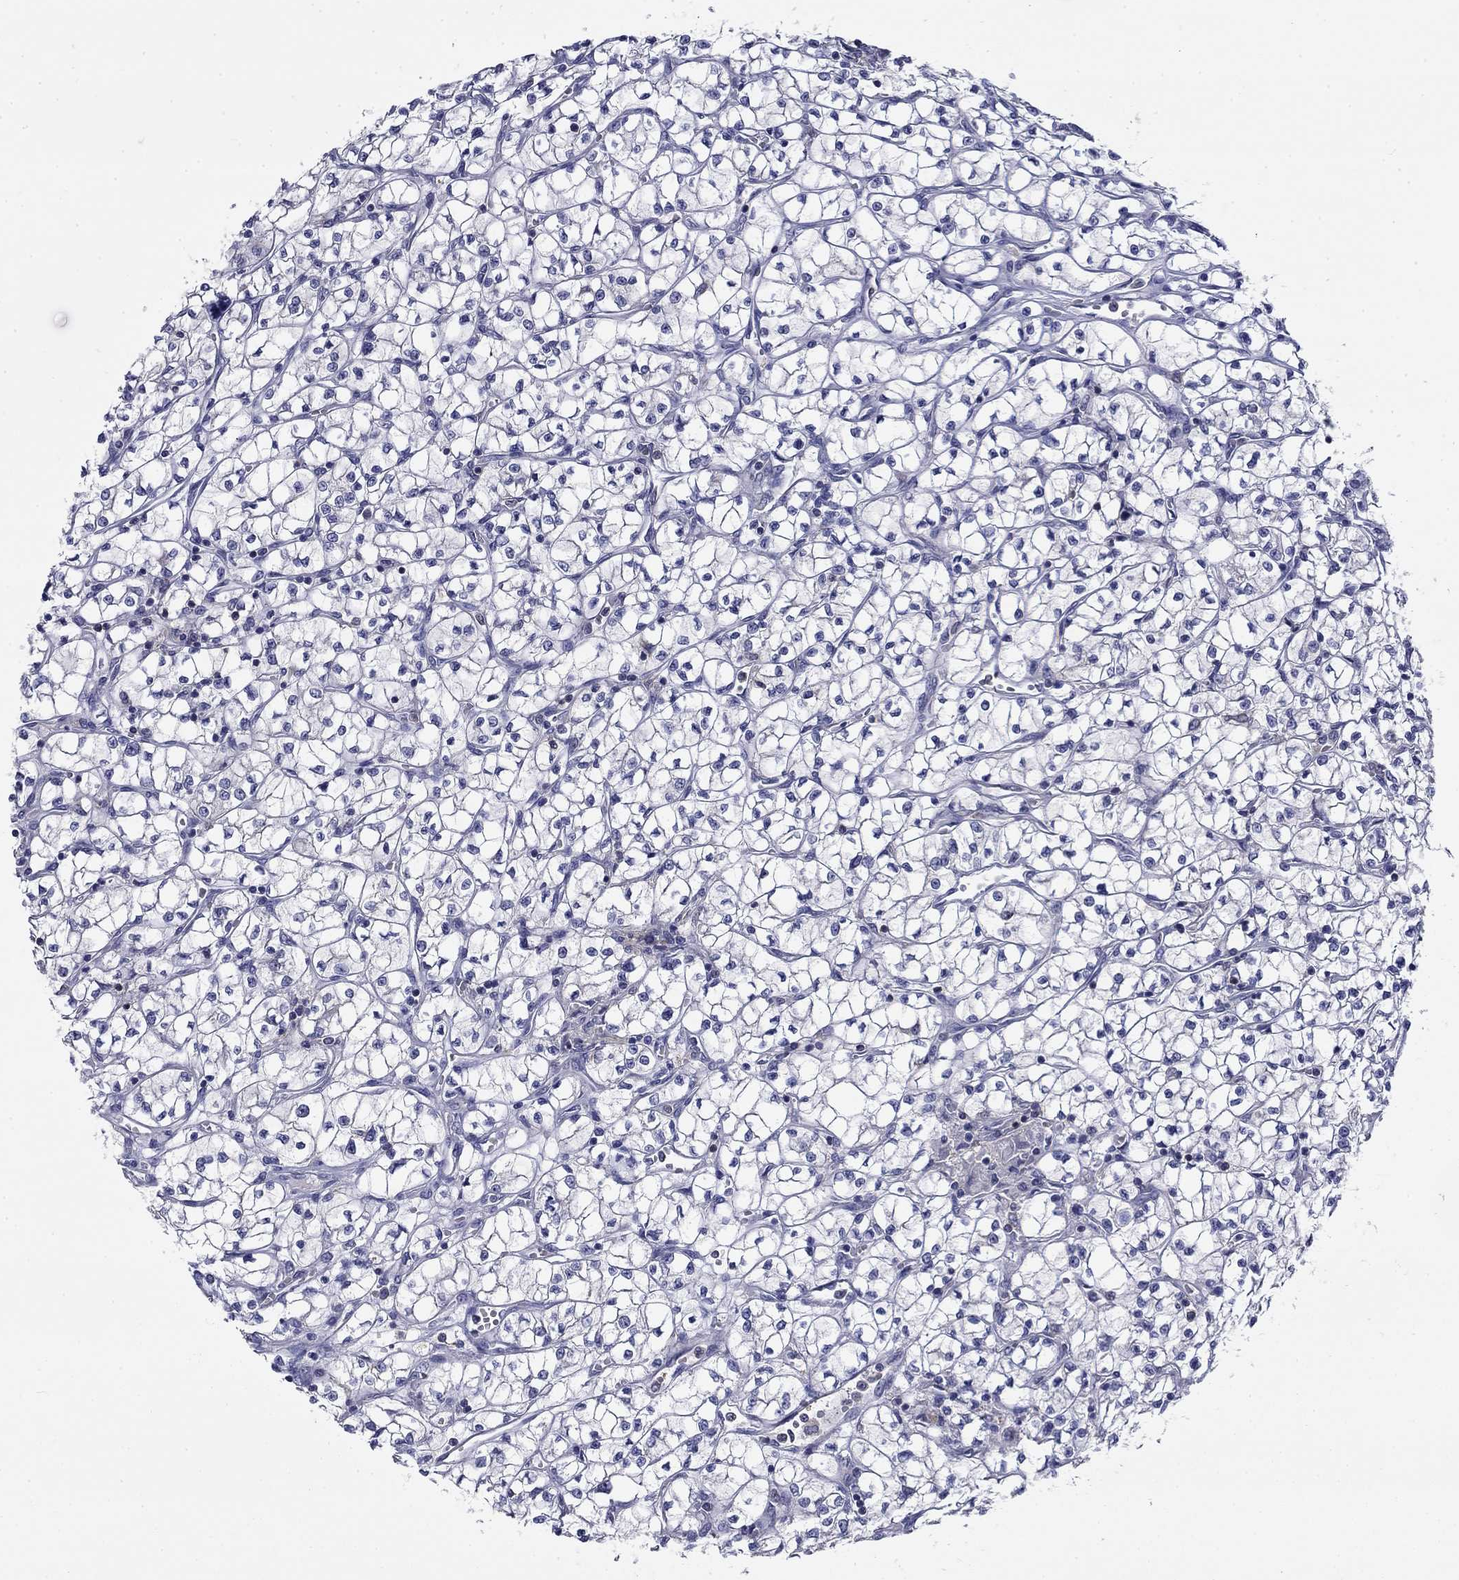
{"staining": {"intensity": "negative", "quantity": "none", "location": "none"}, "tissue": "renal cancer", "cell_type": "Tumor cells", "image_type": "cancer", "snomed": [{"axis": "morphology", "description": "Adenocarcinoma, NOS"}, {"axis": "topography", "description": "Kidney"}], "caption": "Human adenocarcinoma (renal) stained for a protein using IHC displays no expression in tumor cells.", "gene": "POU2F2", "patient": {"sex": "female", "age": 64}}